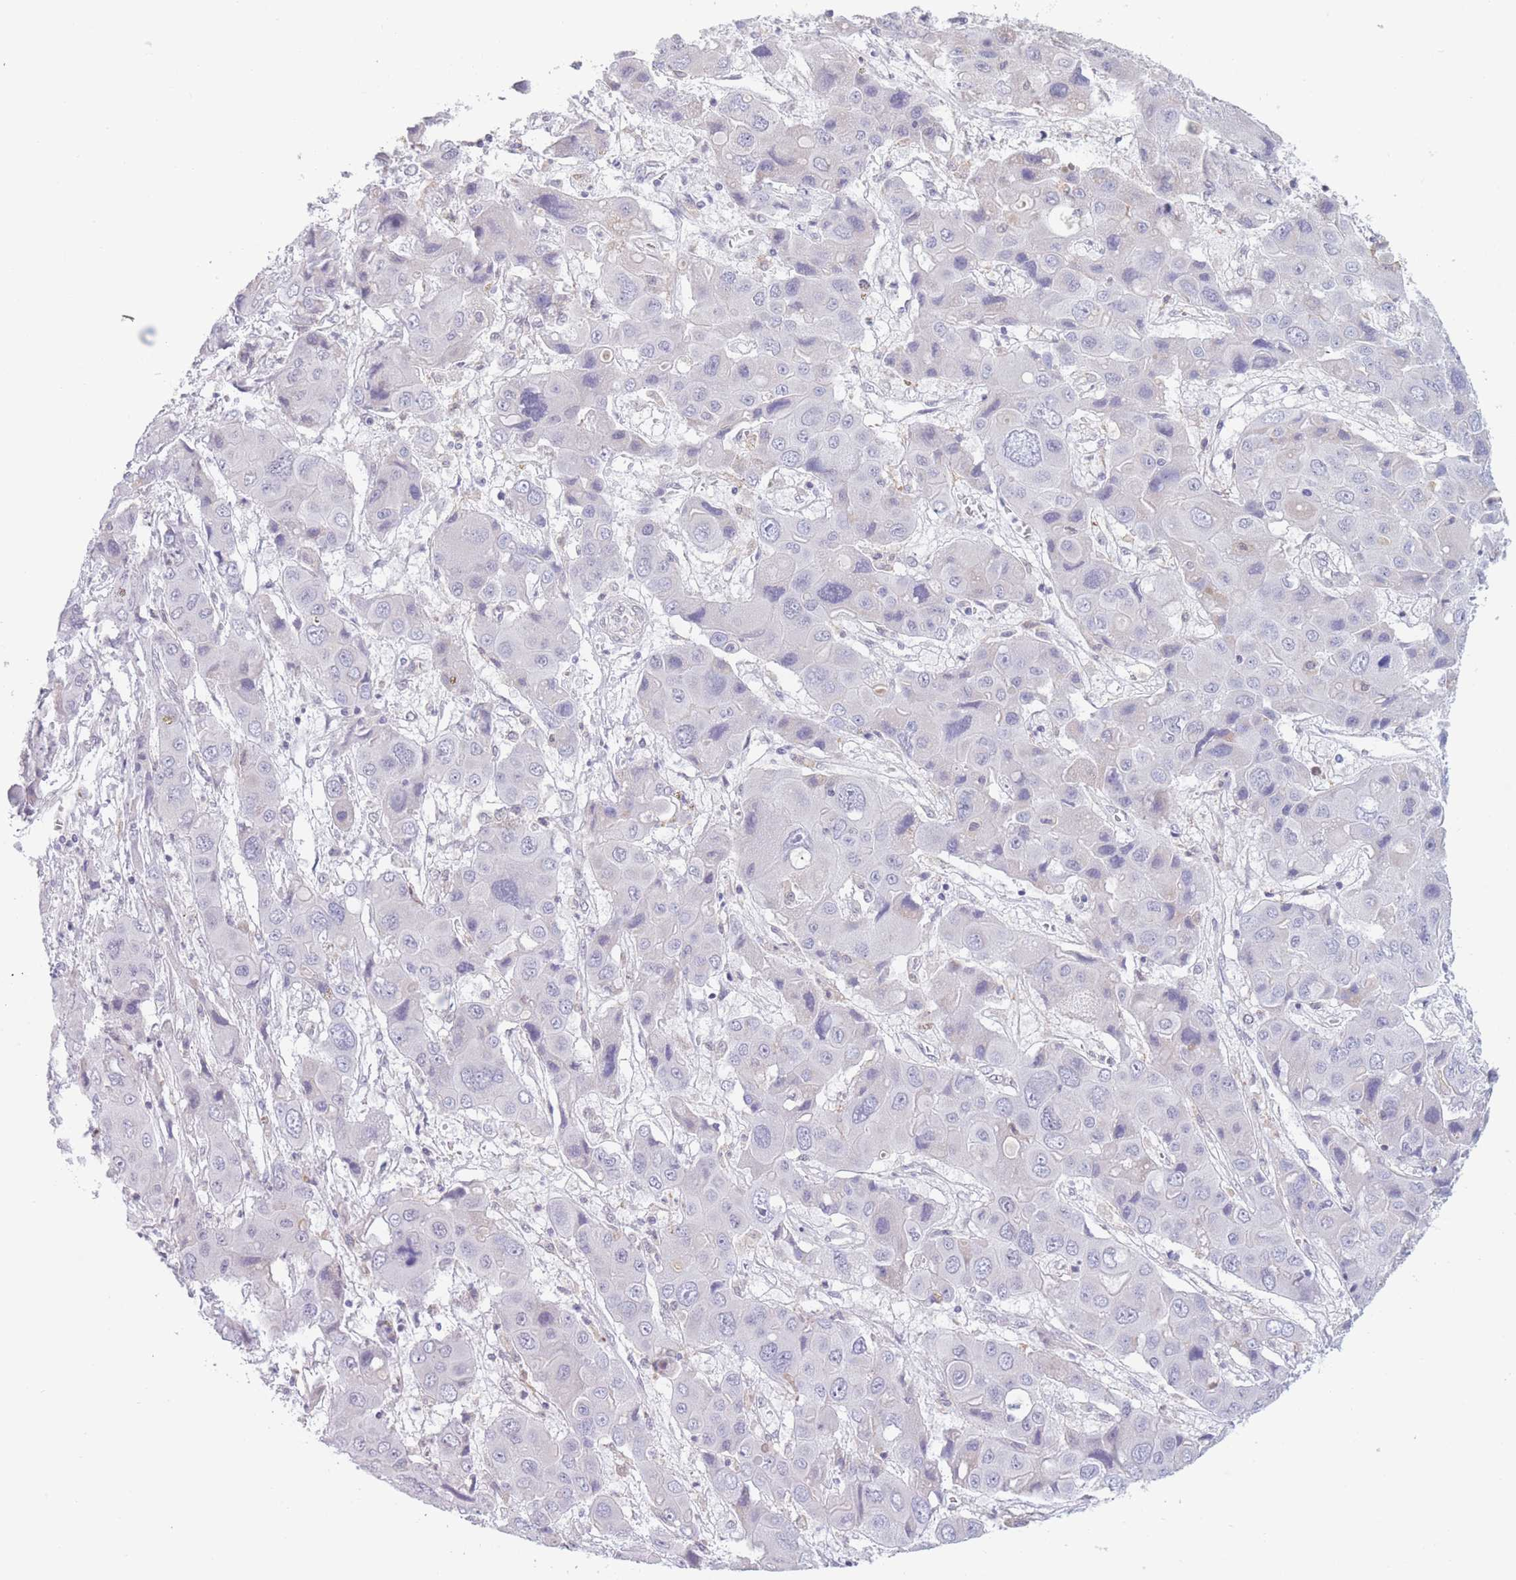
{"staining": {"intensity": "negative", "quantity": "none", "location": "none"}, "tissue": "liver cancer", "cell_type": "Tumor cells", "image_type": "cancer", "snomed": [{"axis": "morphology", "description": "Cholangiocarcinoma"}, {"axis": "topography", "description": "Liver"}], "caption": "An immunohistochemistry micrograph of liver cholangiocarcinoma is shown. There is no staining in tumor cells of liver cholangiocarcinoma. (Immunohistochemistry (ihc), brightfield microscopy, high magnification).", "gene": "PODXL", "patient": {"sex": "male", "age": 67}}